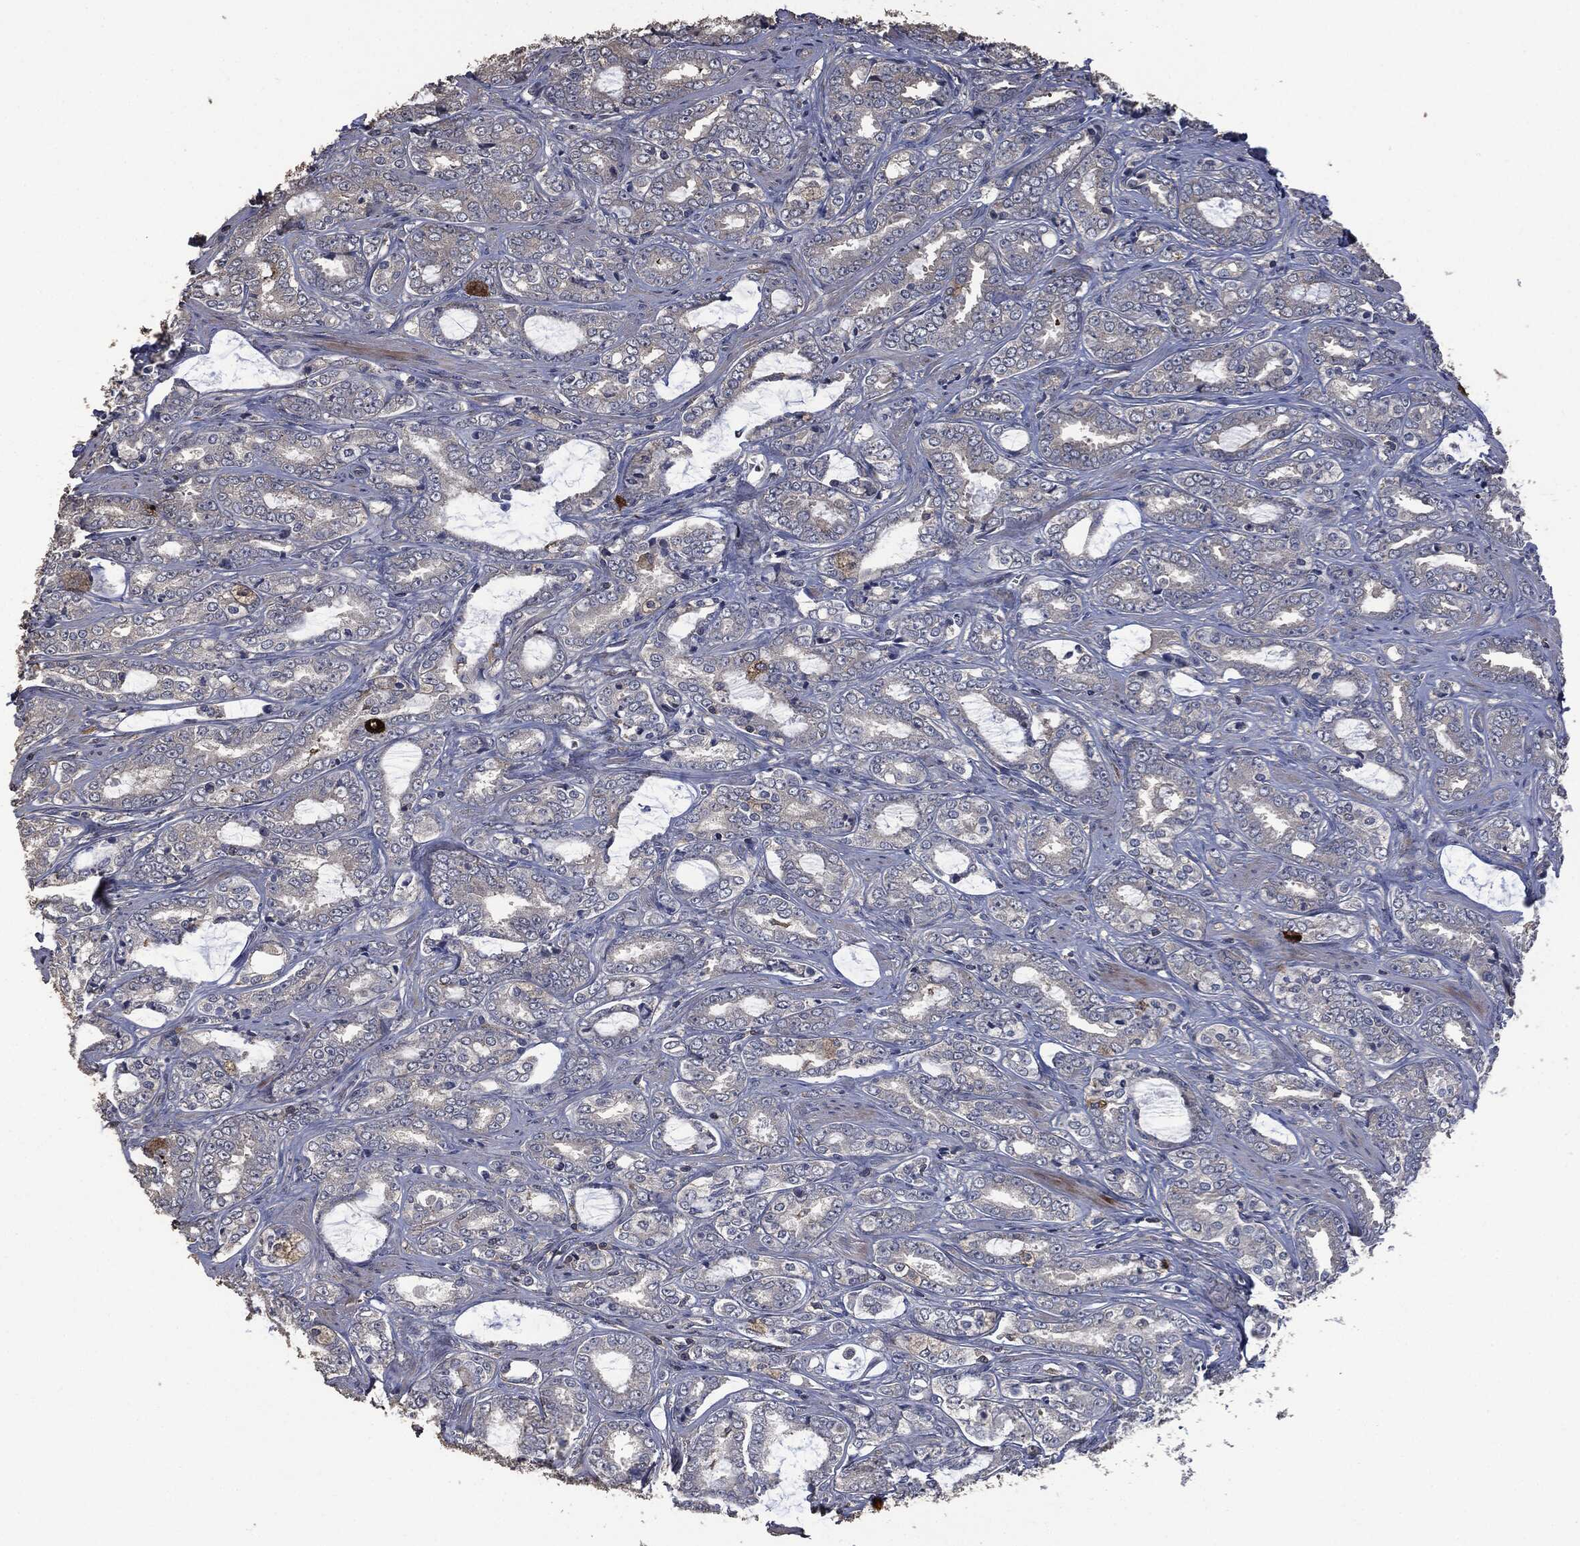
{"staining": {"intensity": "negative", "quantity": "none", "location": "none"}, "tissue": "prostate cancer", "cell_type": "Tumor cells", "image_type": "cancer", "snomed": [{"axis": "morphology", "description": "Adenocarcinoma, Medium grade"}, {"axis": "topography", "description": "Prostate"}], "caption": "DAB (3,3'-diaminobenzidine) immunohistochemical staining of human prostate cancer (medium-grade adenocarcinoma) exhibits no significant expression in tumor cells.", "gene": "MSLN", "patient": {"sex": "male", "age": 71}}